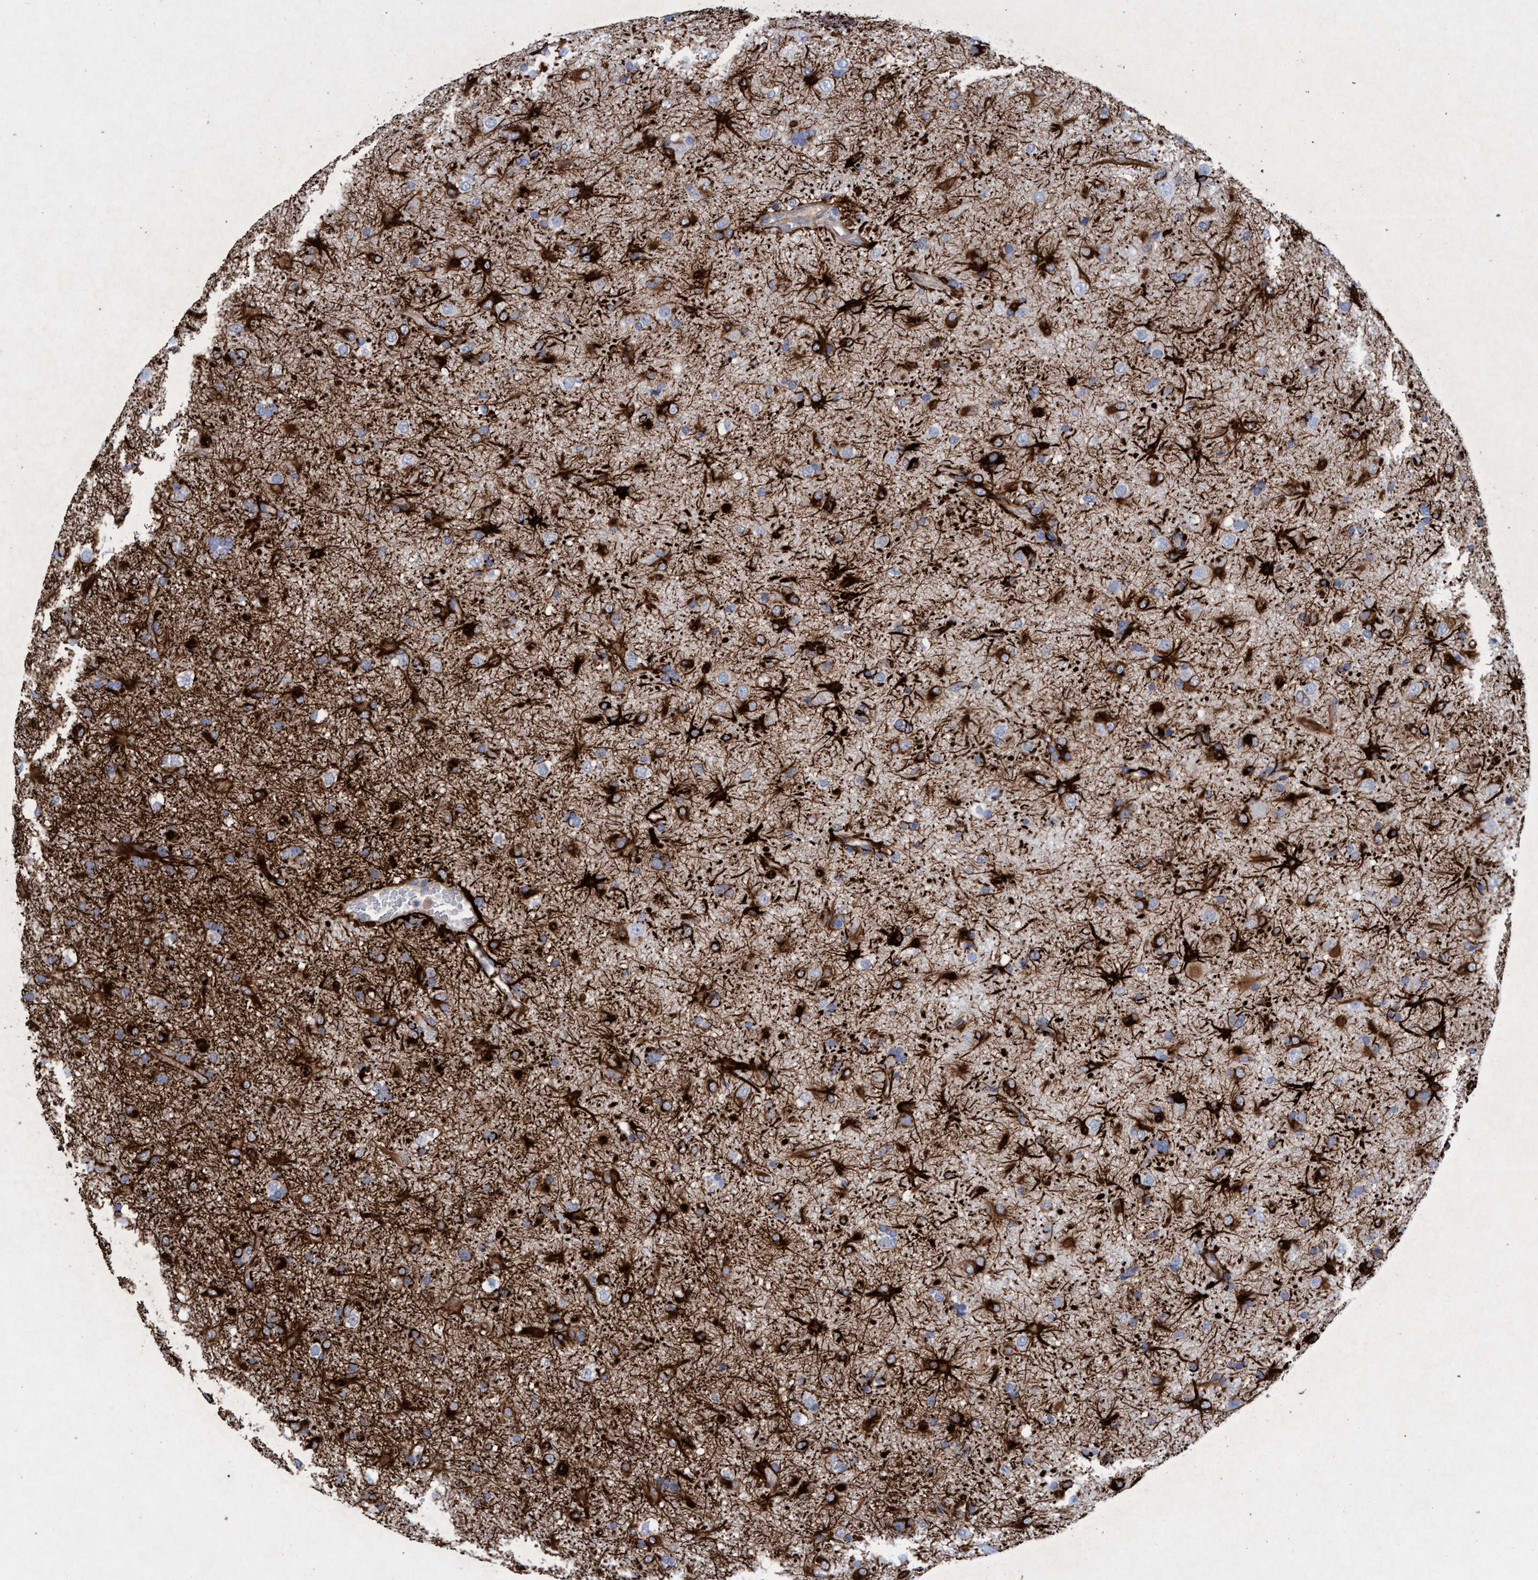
{"staining": {"intensity": "negative", "quantity": "none", "location": "none"}, "tissue": "glioma", "cell_type": "Tumor cells", "image_type": "cancer", "snomed": [{"axis": "morphology", "description": "Glioma, malignant, Low grade"}, {"axis": "topography", "description": "Brain"}], "caption": "An immunohistochemistry image of malignant glioma (low-grade) is shown. There is no staining in tumor cells of malignant glioma (low-grade).", "gene": "GULP1", "patient": {"sex": "male", "age": 65}}